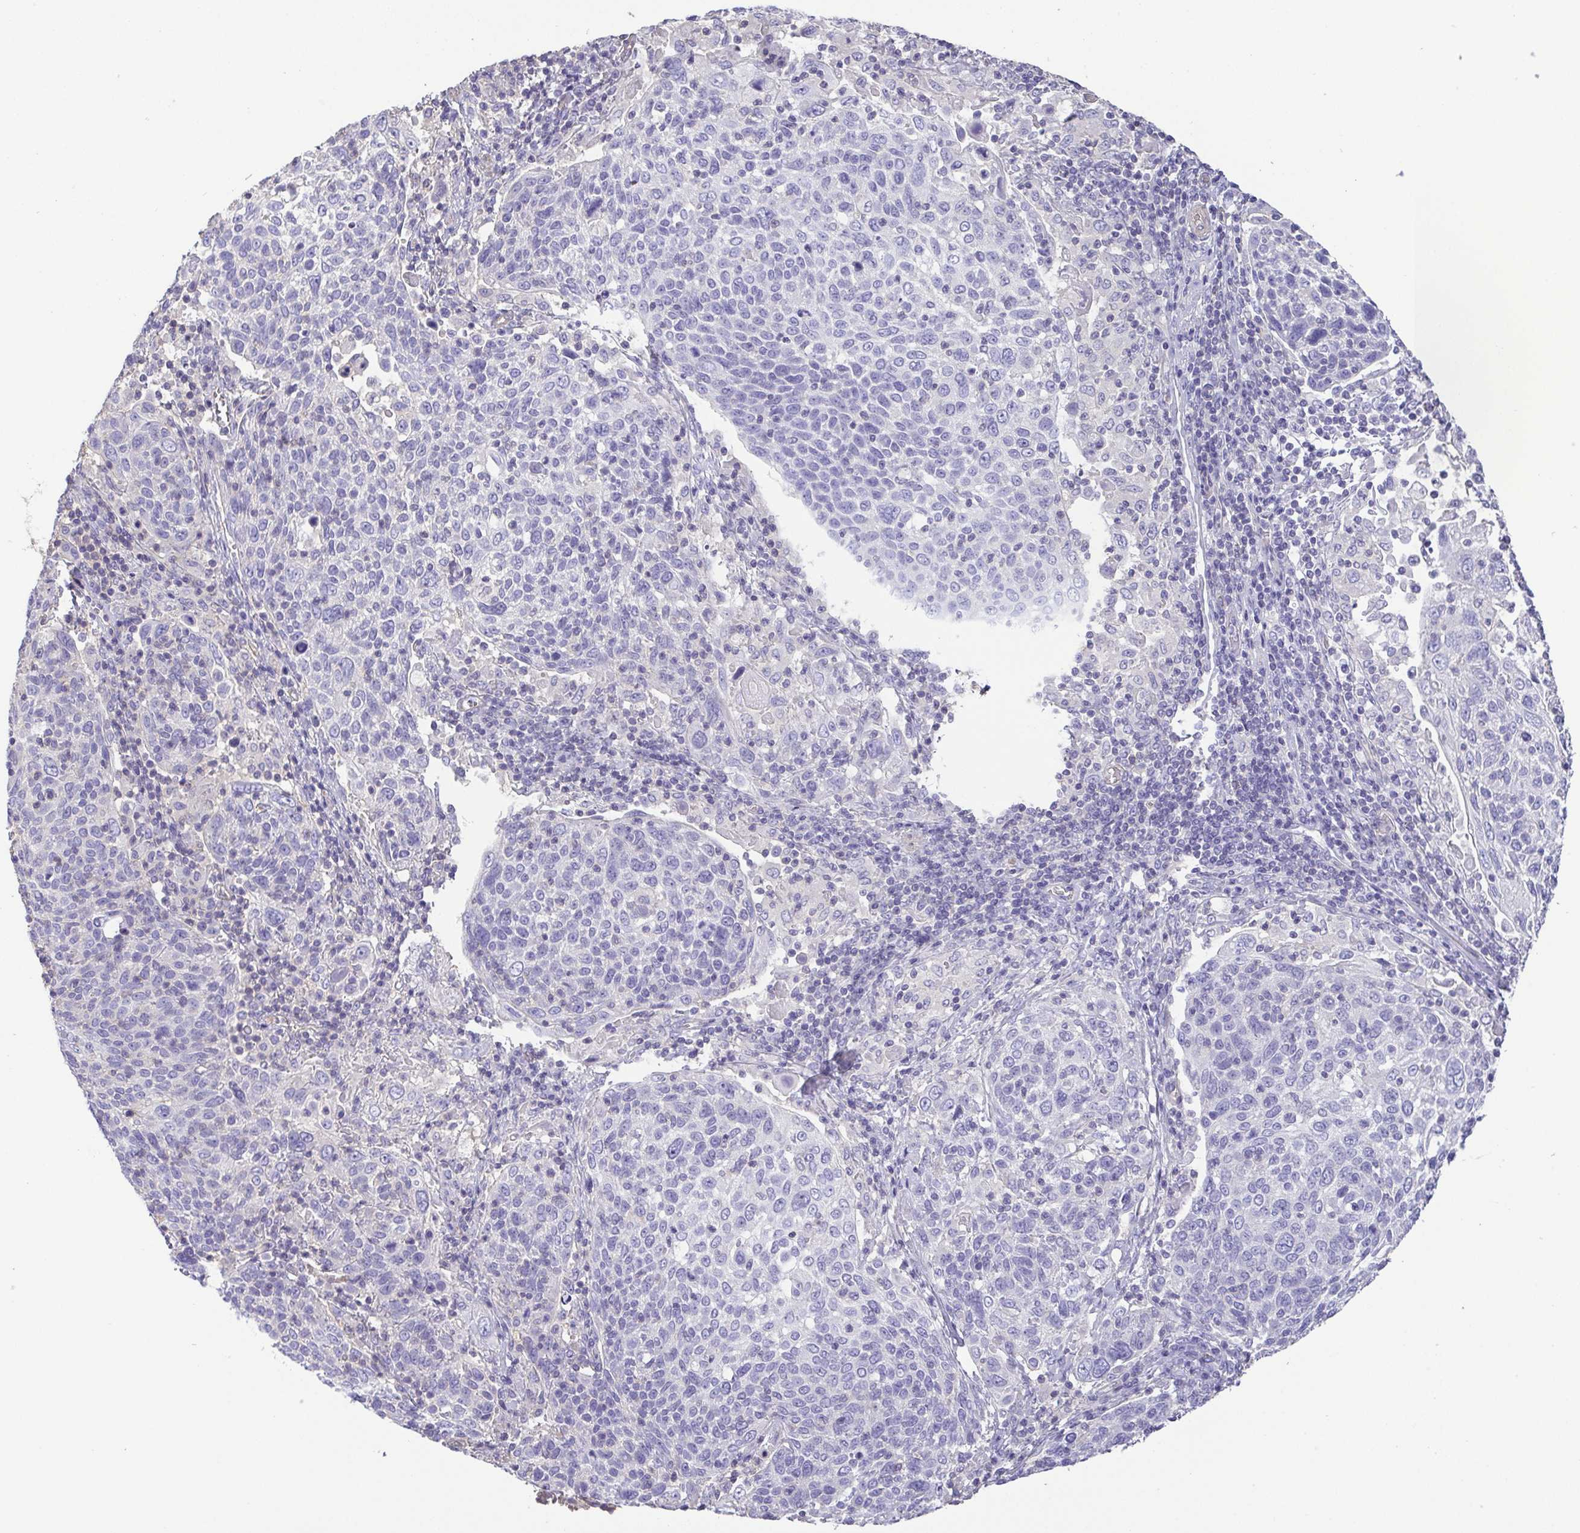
{"staining": {"intensity": "negative", "quantity": "none", "location": "none"}, "tissue": "cervical cancer", "cell_type": "Tumor cells", "image_type": "cancer", "snomed": [{"axis": "morphology", "description": "Squamous cell carcinoma, NOS"}, {"axis": "topography", "description": "Cervix"}], "caption": "A high-resolution micrograph shows IHC staining of squamous cell carcinoma (cervical), which displays no significant positivity in tumor cells.", "gene": "MYL6", "patient": {"sex": "female", "age": 61}}